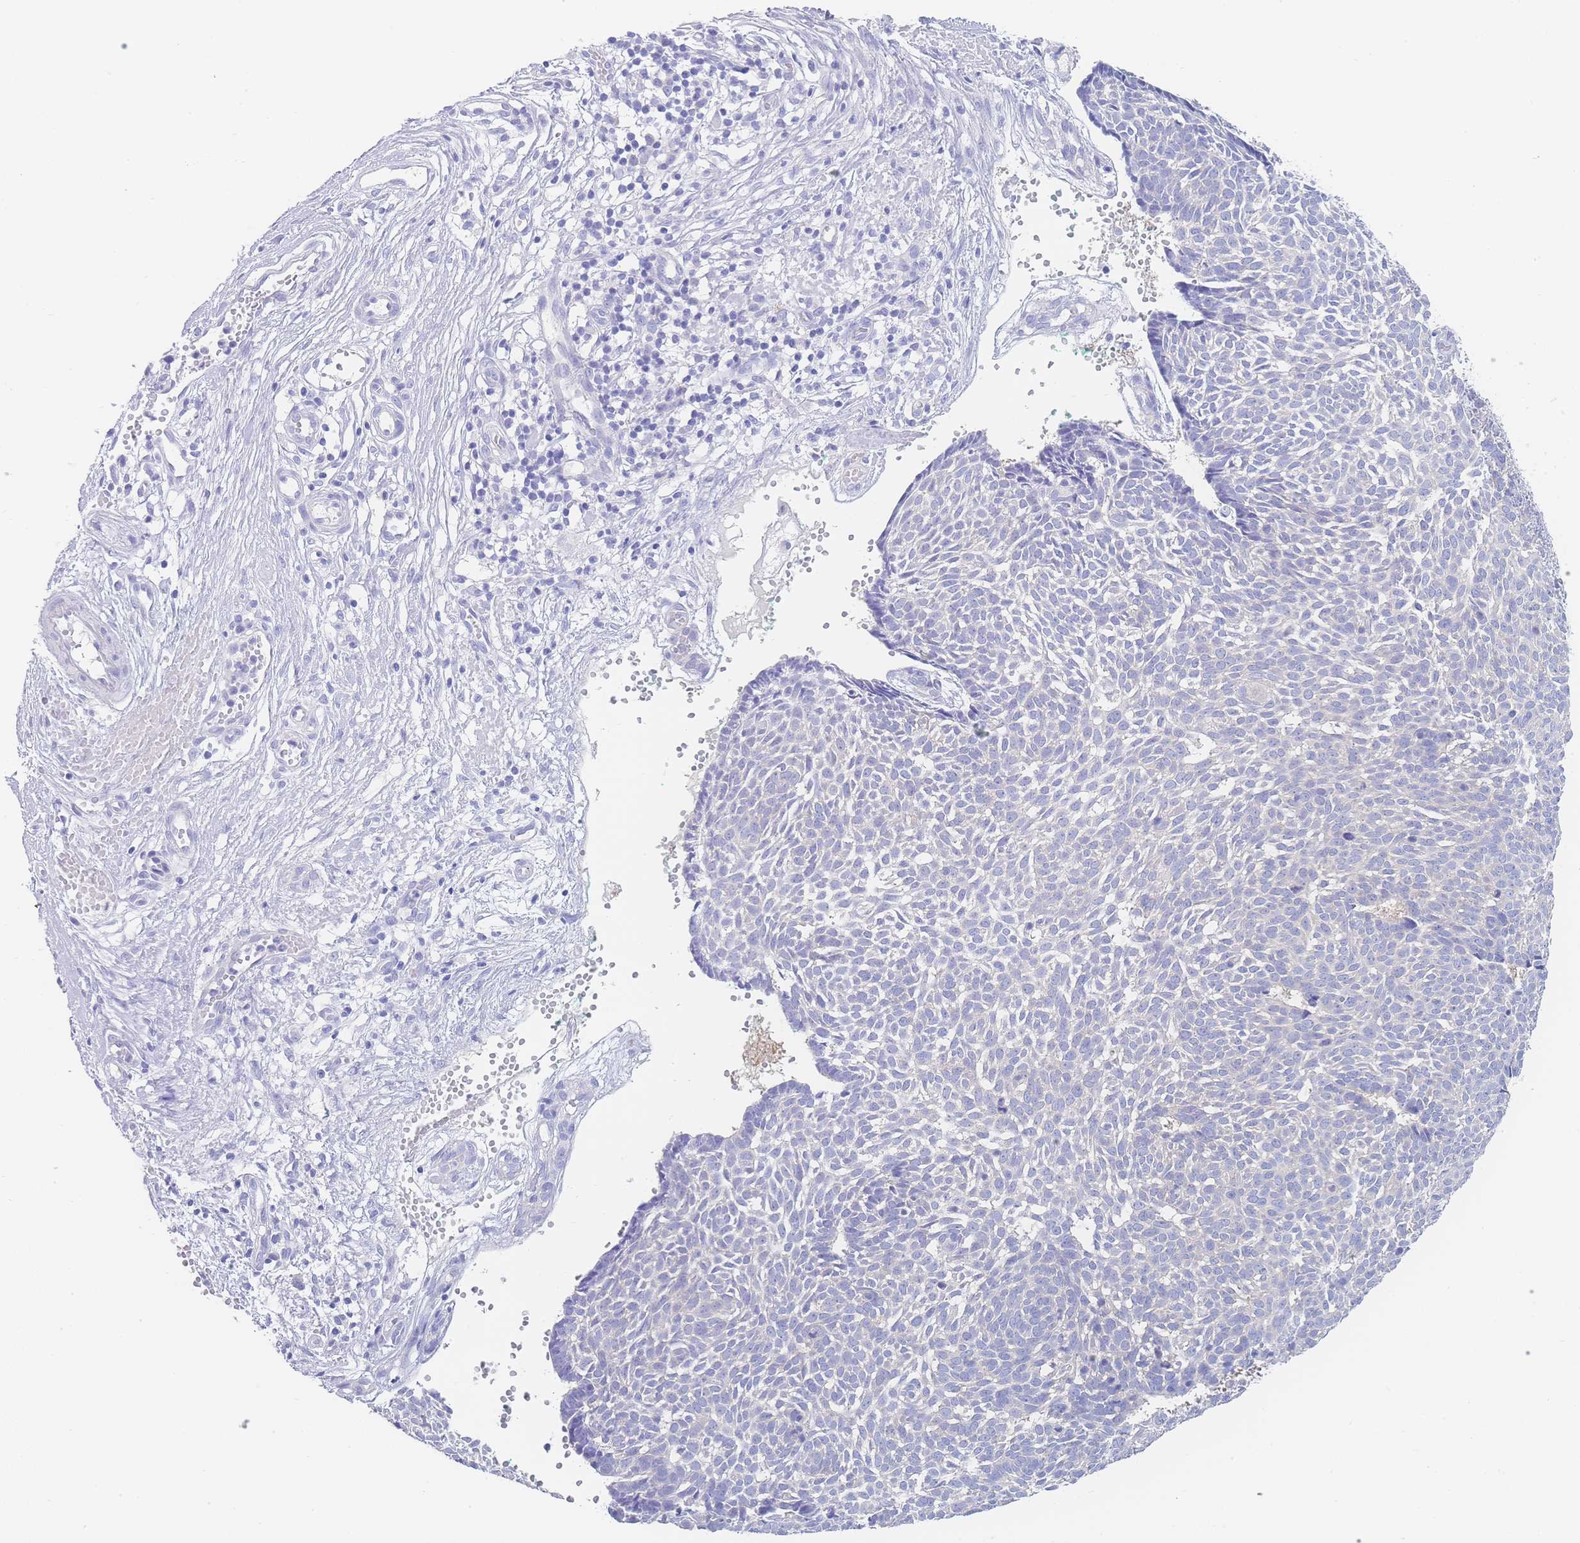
{"staining": {"intensity": "negative", "quantity": "none", "location": "none"}, "tissue": "skin cancer", "cell_type": "Tumor cells", "image_type": "cancer", "snomed": [{"axis": "morphology", "description": "Basal cell carcinoma"}, {"axis": "topography", "description": "Skin"}], "caption": "Photomicrograph shows no significant protein positivity in tumor cells of skin basal cell carcinoma.", "gene": "LZTFL1", "patient": {"sex": "male", "age": 61}}